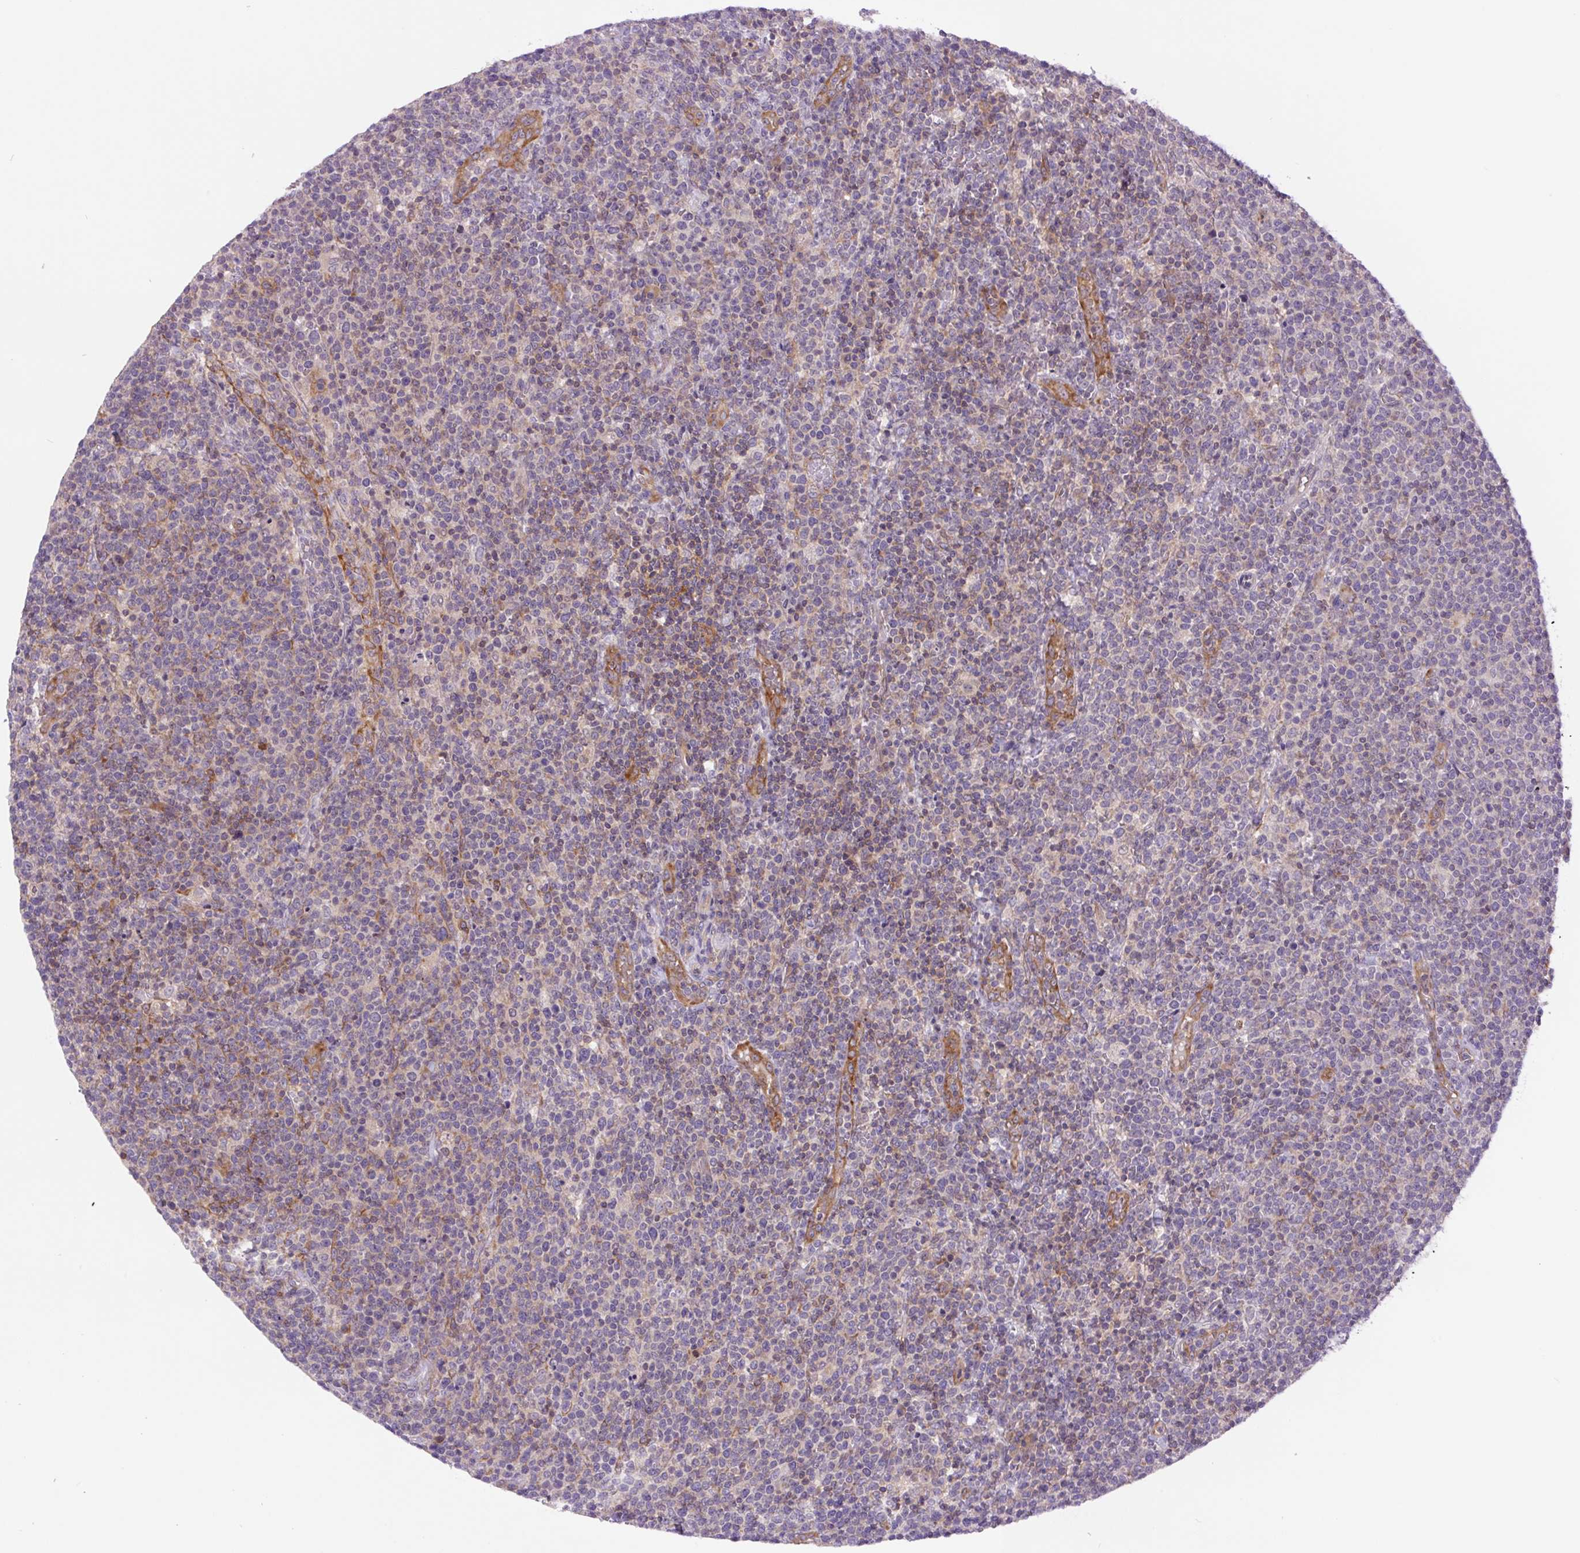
{"staining": {"intensity": "negative", "quantity": "none", "location": "none"}, "tissue": "lymphoma", "cell_type": "Tumor cells", "image_type": "cancer", "snomed": [{"axis": "morphology", "description": "Malignant lymphoma, non-Hodgkin's type, High grade"}, {"axis": "topography", "description": "Lymph node"}], "caption": "The immunohistochemistry (IHC) micrograph has no significant positivity in tumor cells of high-grade malignant lymphoma, non-Hodgkin's type tissue.", "gene": "MINK1", "patient": {"sex": "male", "age": 61}}